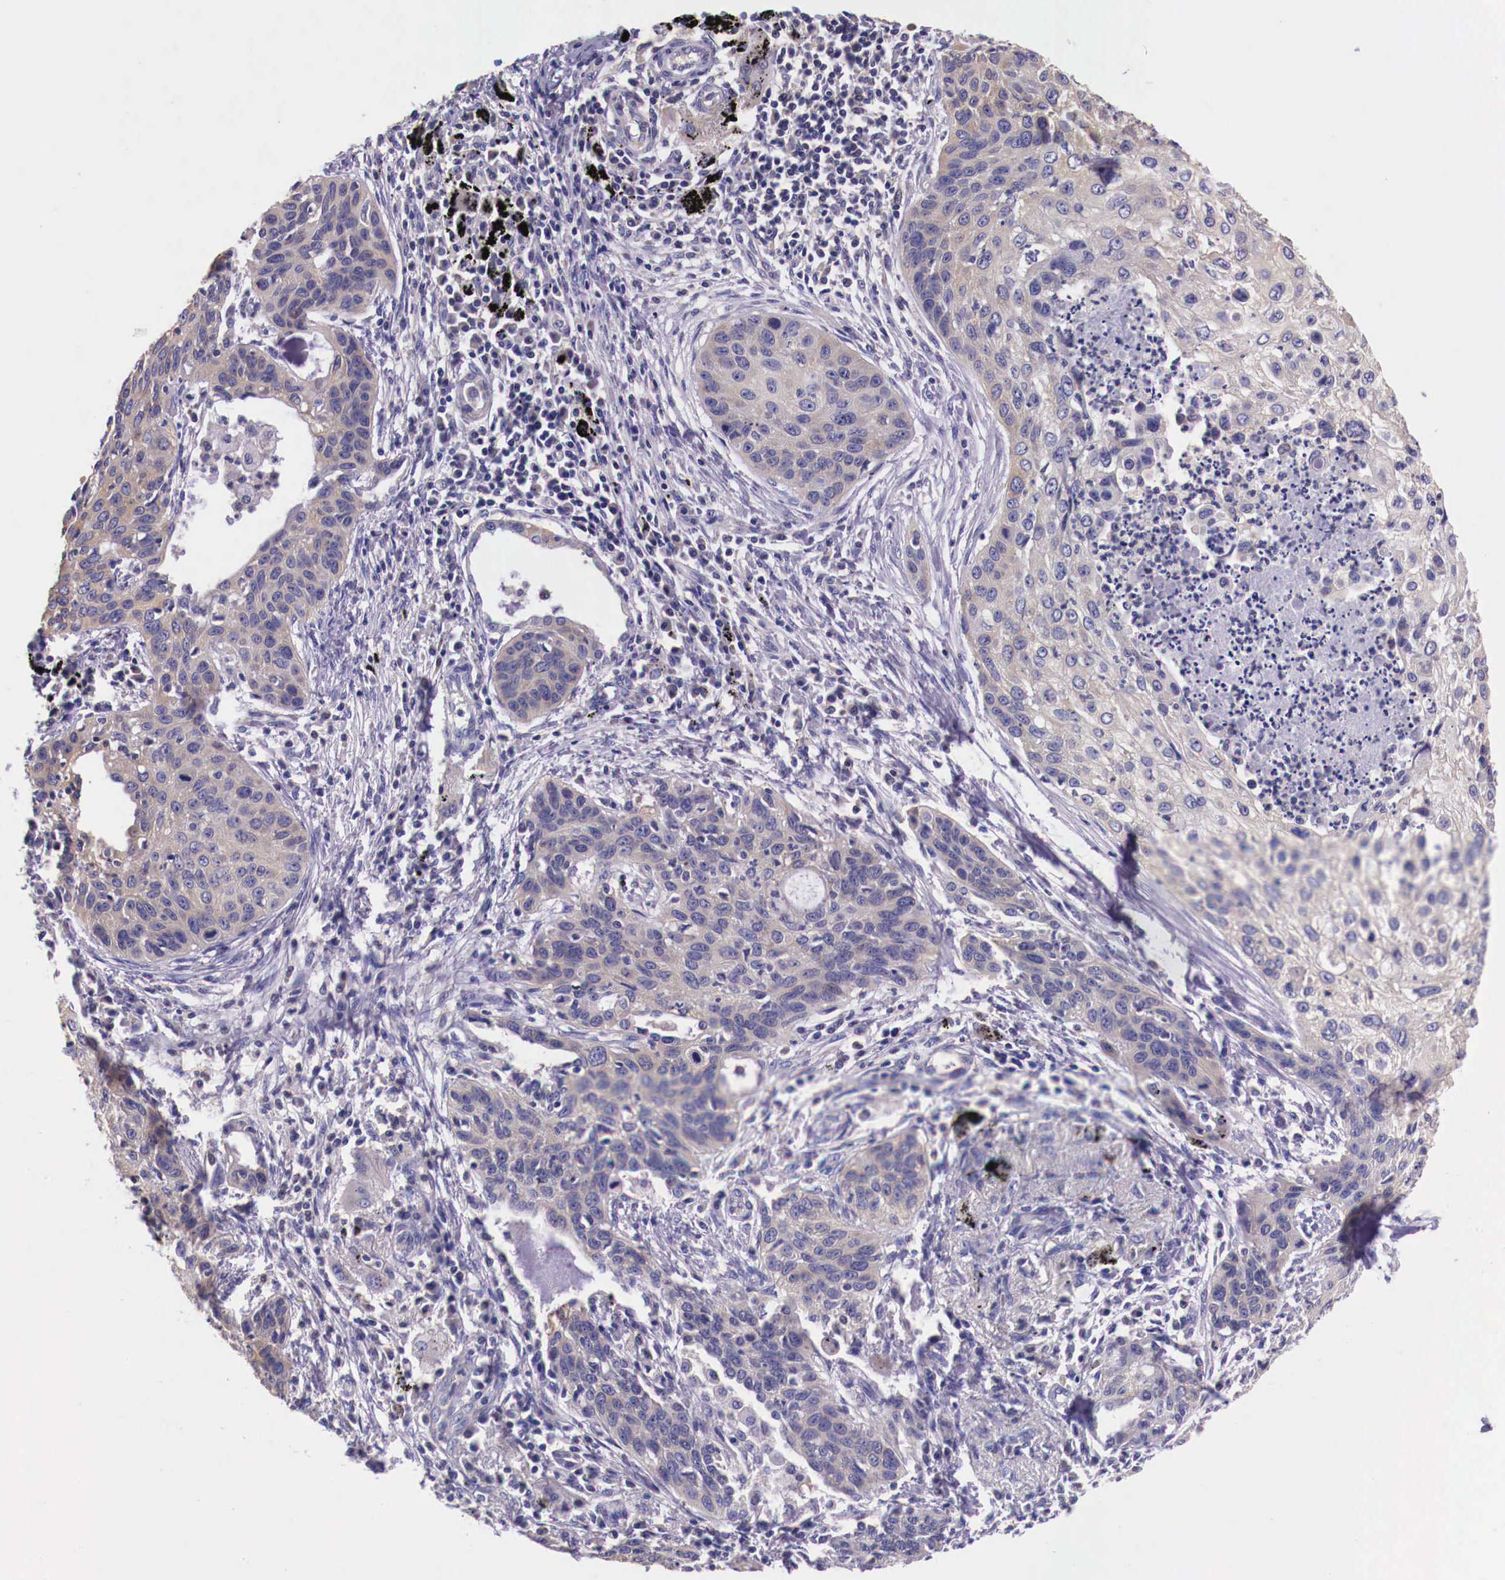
{"staining": {"intensity": "weak", "quantity": ">75%", "location": "cytoplasmic/membranous"}, "tissue": "lung cancer", "cell_type": "Tumor cells", "image_type": "cancer", "snomed": [{"axis": "morphology", "description": "Squamous cell carcinoma, NOS"}, {"axis": "topography", "description": "Lung"}], "caption": "There is low levels of weak cytoplasmic/membranous staining in tumor cells of lung cancer (squamous cell carcinoma), as demonstrated by immunohistochemical staining (brown color).", "gene": "GRIPAP1", "patient": {"sex": "male", "age": 71}}